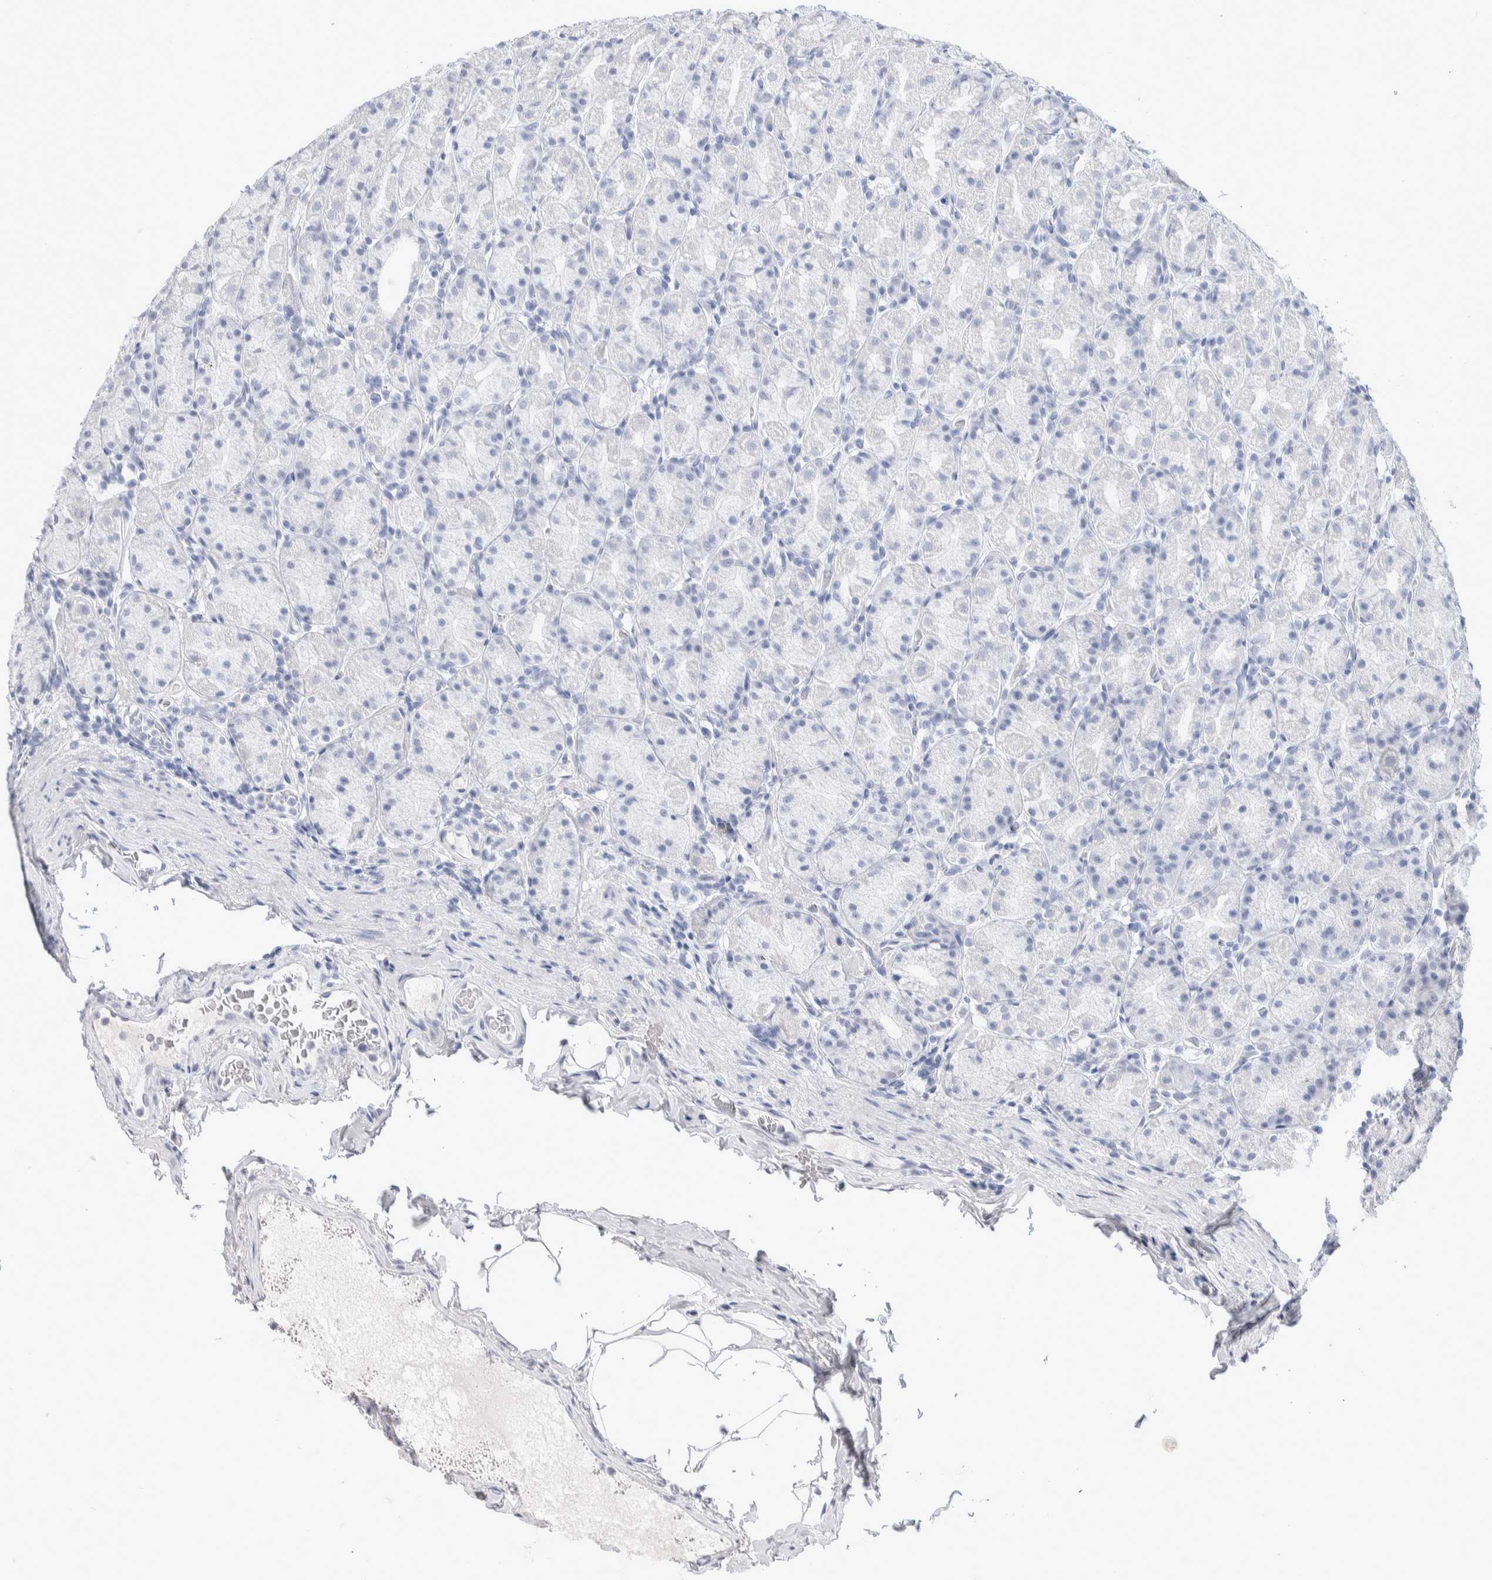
{"staining": {"intensity": "negative", "quantity": "none", "location": "none"}, "tissue": "stomach", "cell_type": "Glandular cells", "image_type": "normal", "snomed": [{"axis": "morphology", "description": "Normal tissue, NOS"}, {"axis": "topography", "description": "Stomach, upper"}], "caption": "Micrograph shows no protein positivity in glandular cells of benign stomach. (Immunohistochemistry, brightfield microscopy, high magnification).", "gene": "GDA", "patient": {"sex": "male", "age": 68}}